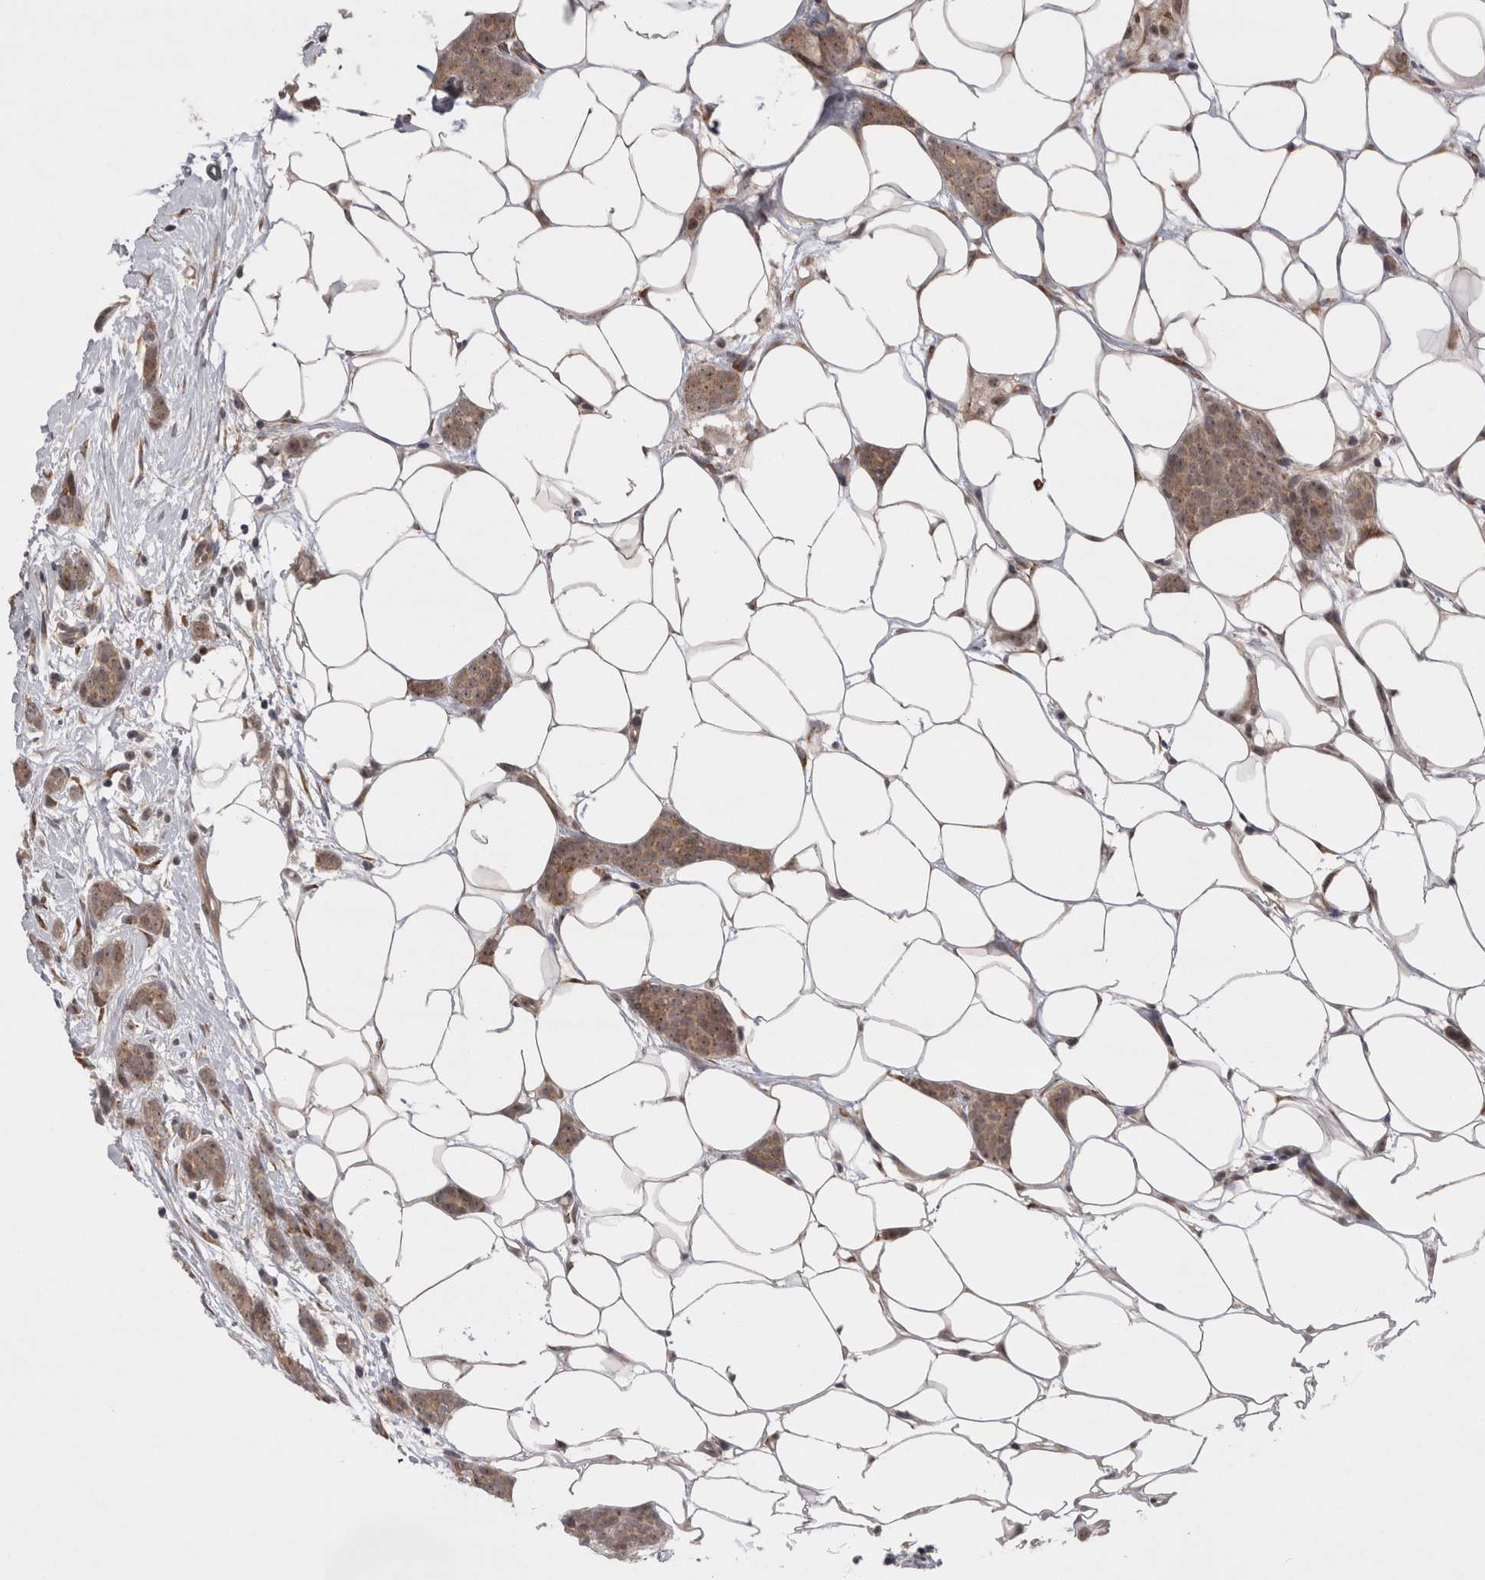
{"staining": {"intensity": "moderate", "quantity": ">75%", "location": "cytoplasmic/membranous,nuclear"}, "tissue": "breast cancer", "cell_type": "Tumor cells", "image_type": "cancer", "snomed": [{"axis": "morphology", "description": "Lobular carcinoma"}, {"axis": "topography", "description": "Skin"}, {"axis": "topography", "description": "Breast"}], "caption": "Lobular carcinoma (breast) stained with DAB (3,3'-diaminobenzidine) immunohistochemistry exhibits medium levels of moderate cytoplasmic/membranous and nuclear expression in approximately >75% of tumor cells.", "gene": "EXOSC4", "patient": {"sex": "female", "age": 46}}